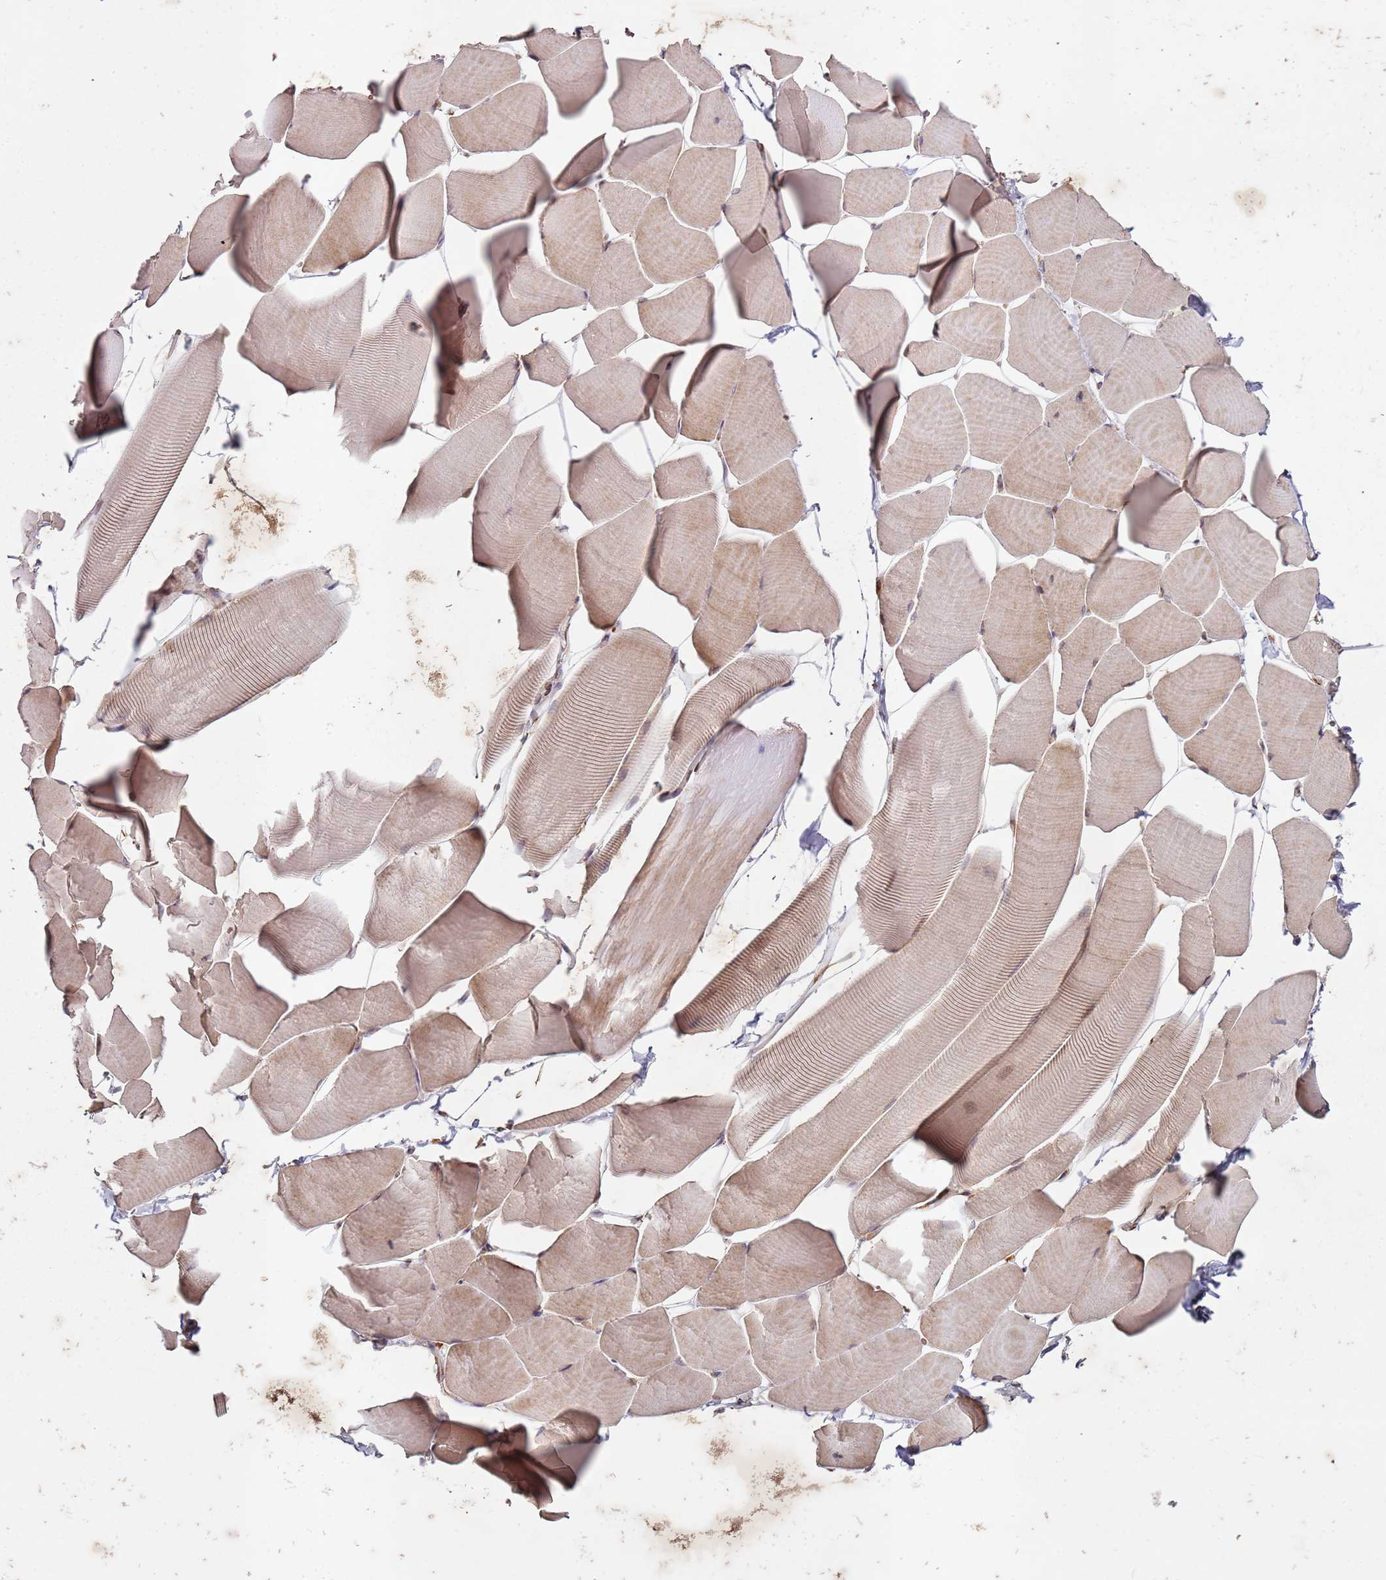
{"staining": {"intensity": "moderate", "quantity": "25%-75%", "location": "cytoplasmic/membranous"}, "tissue": "skeletal muscle", "cell_type": "Myocytes", "image_type": "normal", "snomed": [{"axis": "morphology", "description": "Normal tissue, NOS"}, {"axis": "topography", "description": "Skeletal muscle"}], "caption": "Immunohistochemistry (IHC) of normal skeletal muscle exhibits medium levels of moderate cytoplasmic/membranous staining in about 25%-75% of myocytes. (DAB IHC, brown staining for protein, blue staining for nuclei).", "gene": "ARFRP1", "patient": {"sex": "male", "age": 25}}